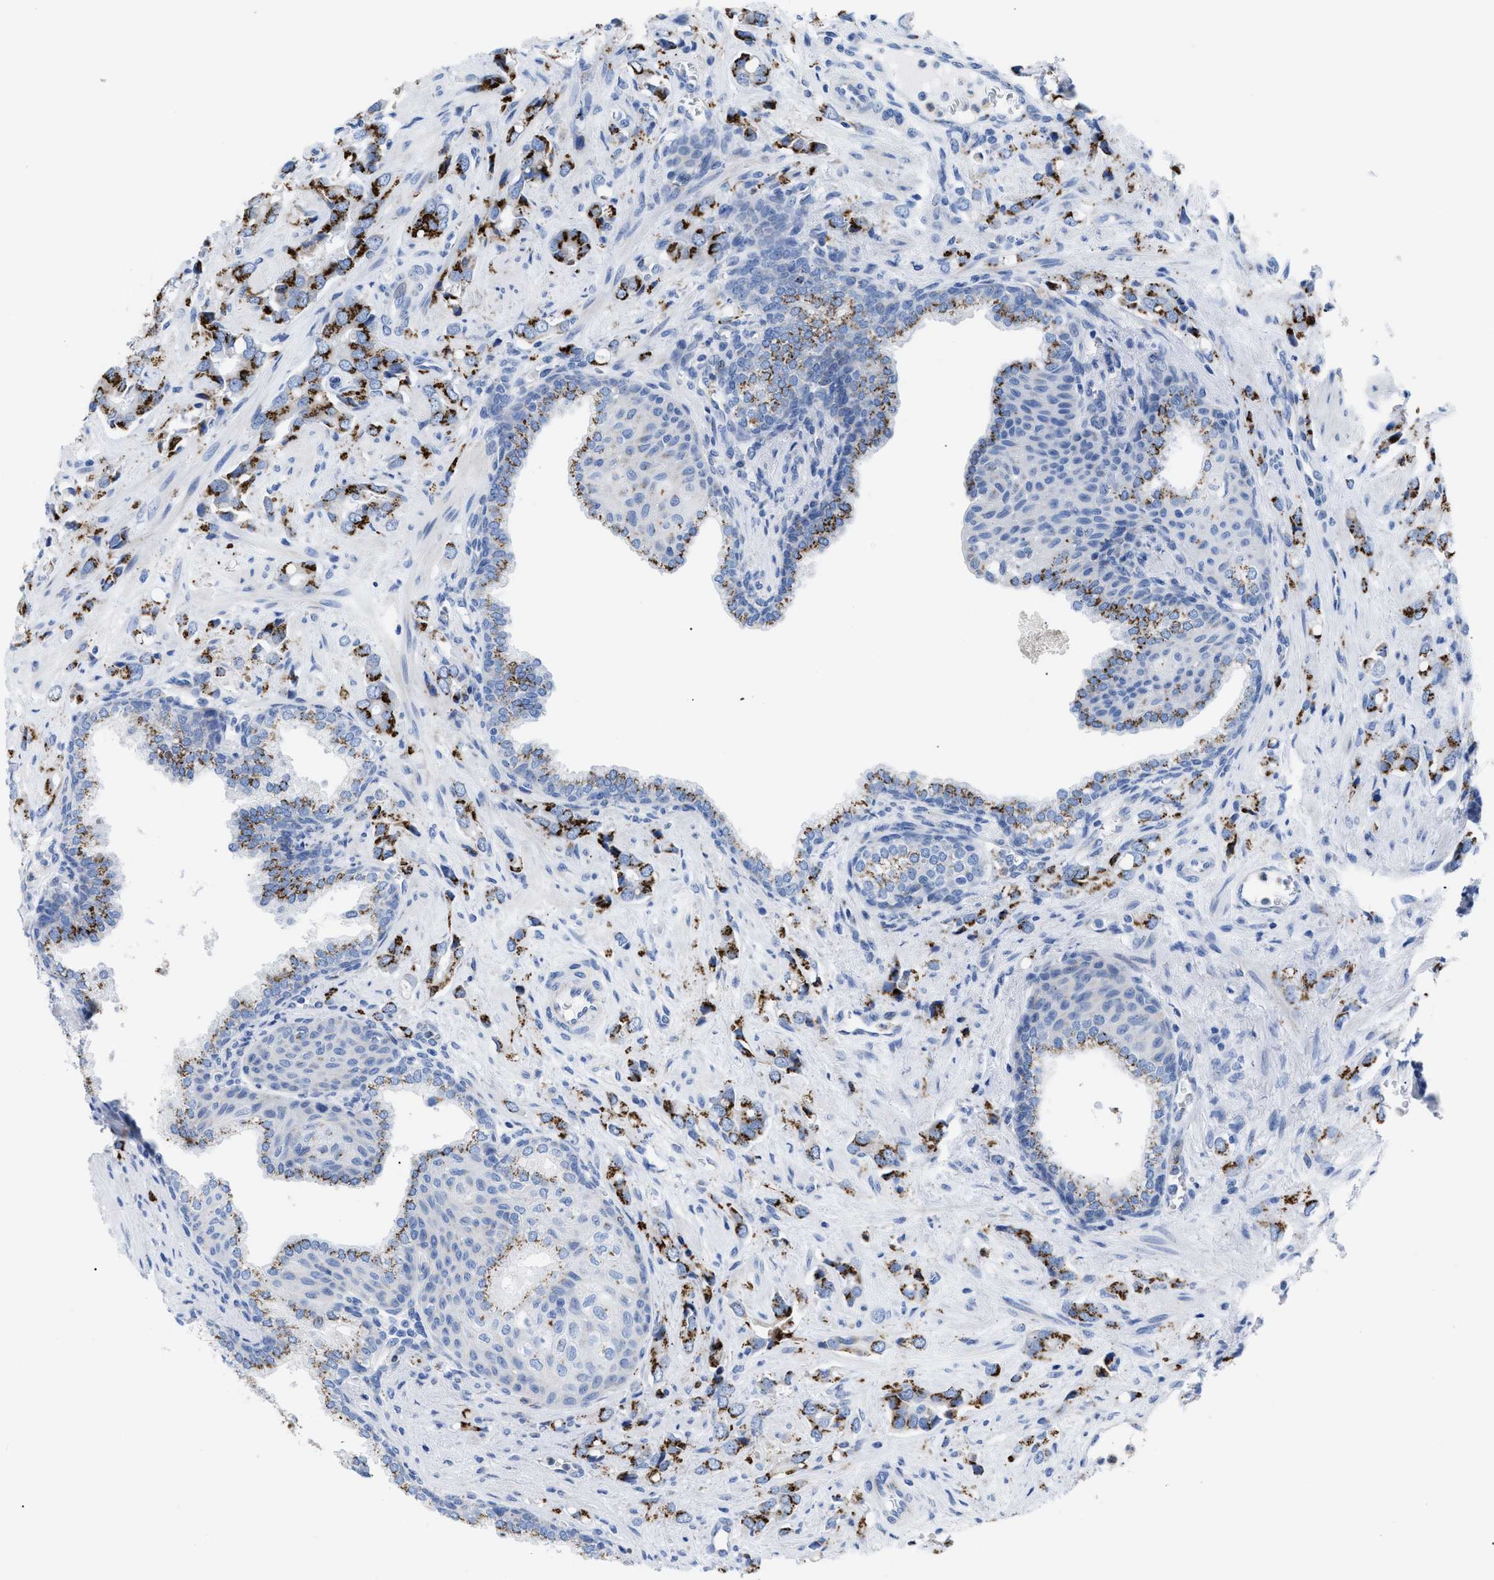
{"staining": {"intensity": "strong", "quantity": ">75%", "location": "cytoplasmic/membranous"}, "tissue": "prostate cancer", "cell_type": "Tumor cells", "image_type": "cancer", "snomed": [{"axis": "morphology", "description": "Adenocarcinoma, High grade"}, {"axis": "topography", "description": "Prostate"}], "caption": "Strong cytoplasmic/membranous protein expression is present in approximately >75% of tumor cells in prostate cancer (adenocarcinoma (high-grade)). (Stains: DAB in brown, nuclei in blue, Microscopy: brightfield microscopy at high magnification).", "gene": "TMEM17", "patient": {"sex": "male", "age": 52}}